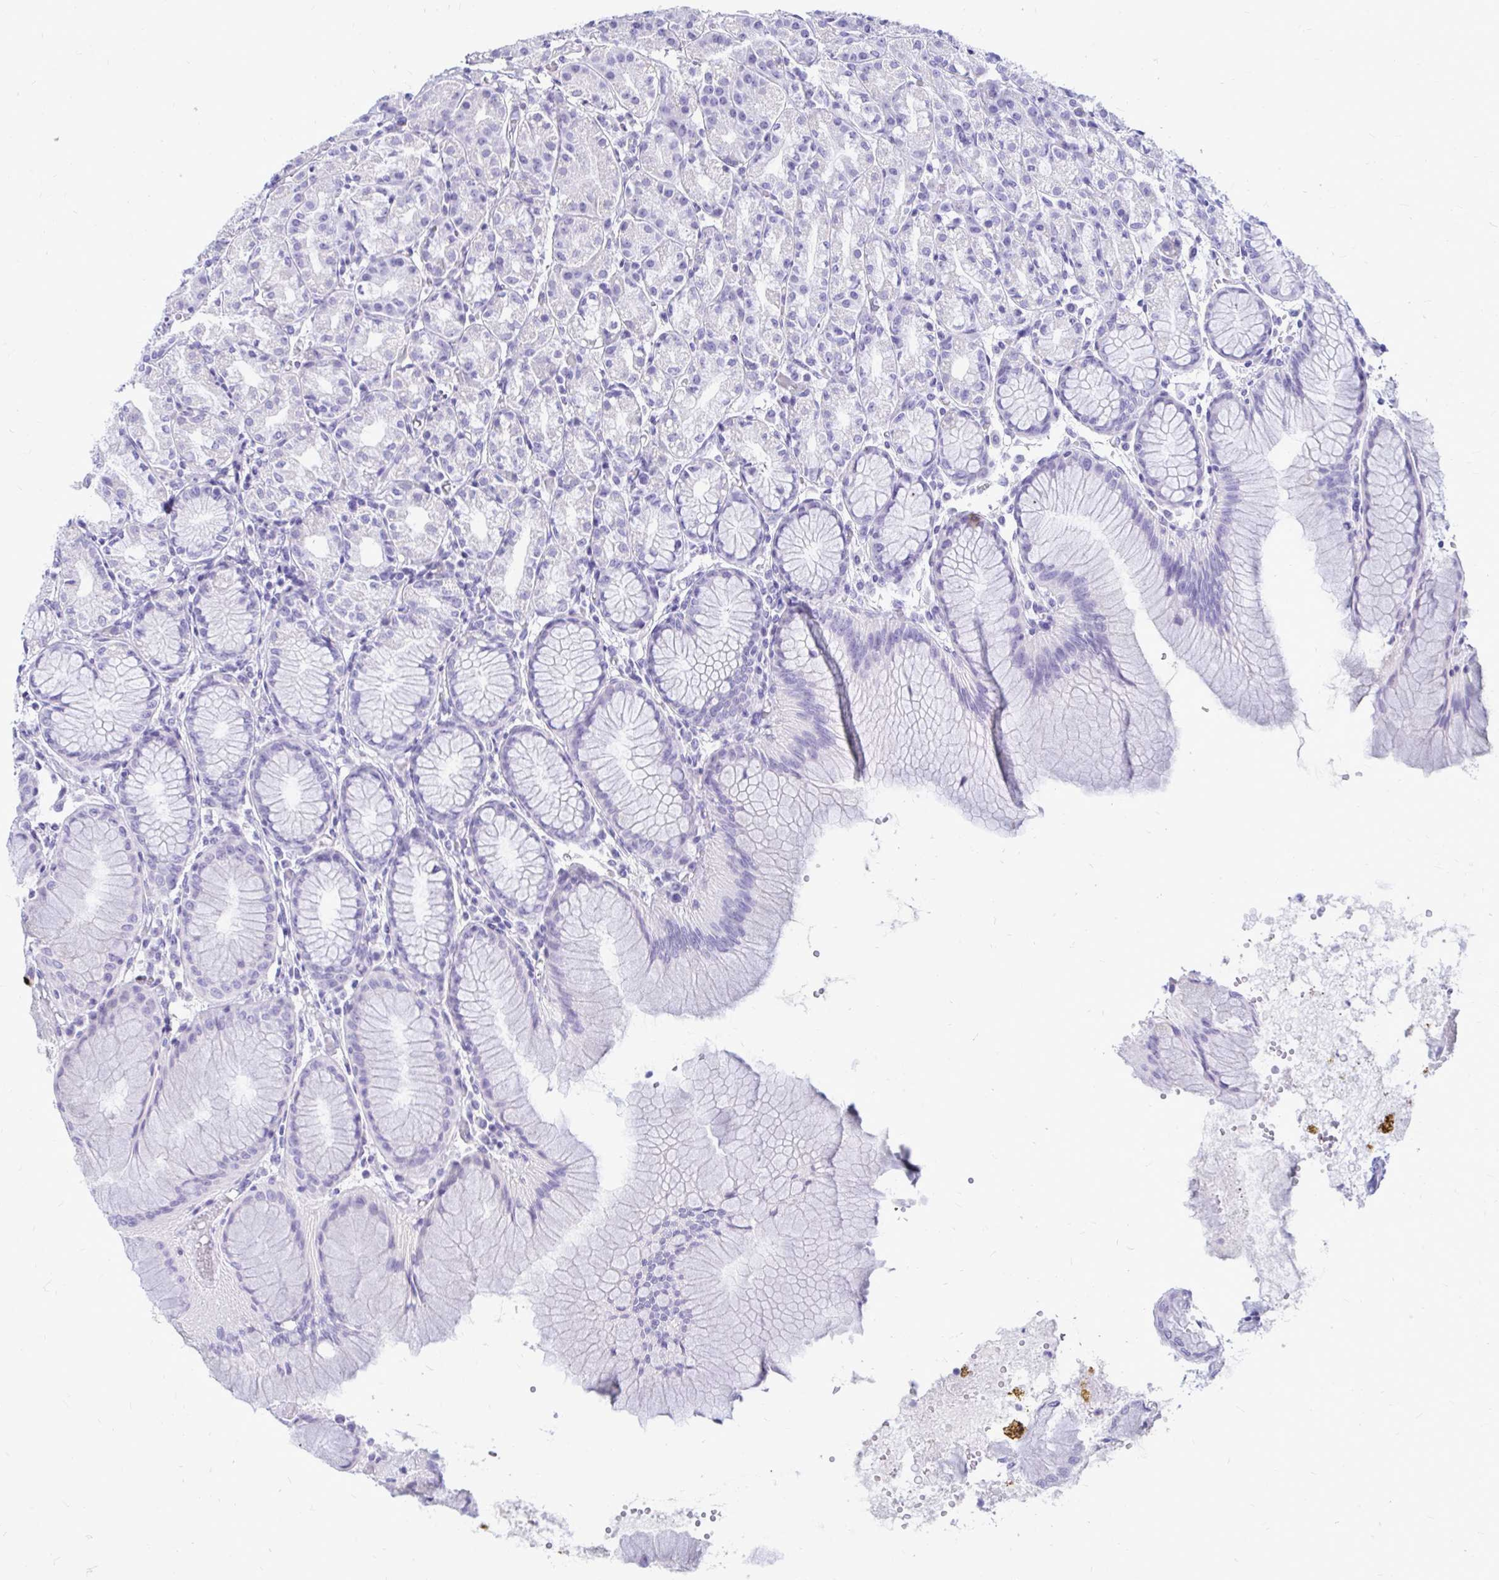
{"staining": {"intensity": "negative", "quantity": "none", "location": "none"}, "tissue": "stomach", "cell_type": "Glandular cells", "image_type": "normal", "snomed": [{"axis": "morphology", "description": "Normal tissue, NOS"}, {"axis": "topography", "description": "Stomach"}], "caption": "There is no significant positivity in glandular cells of stomach. (Brightfield microscopy of DAB (3,3'-diaminobenzidine) immunohistochemistry (IHC) at high magnification).", "gene": "NANOGNB", "patient": {"sex": "female", "age": 57}}